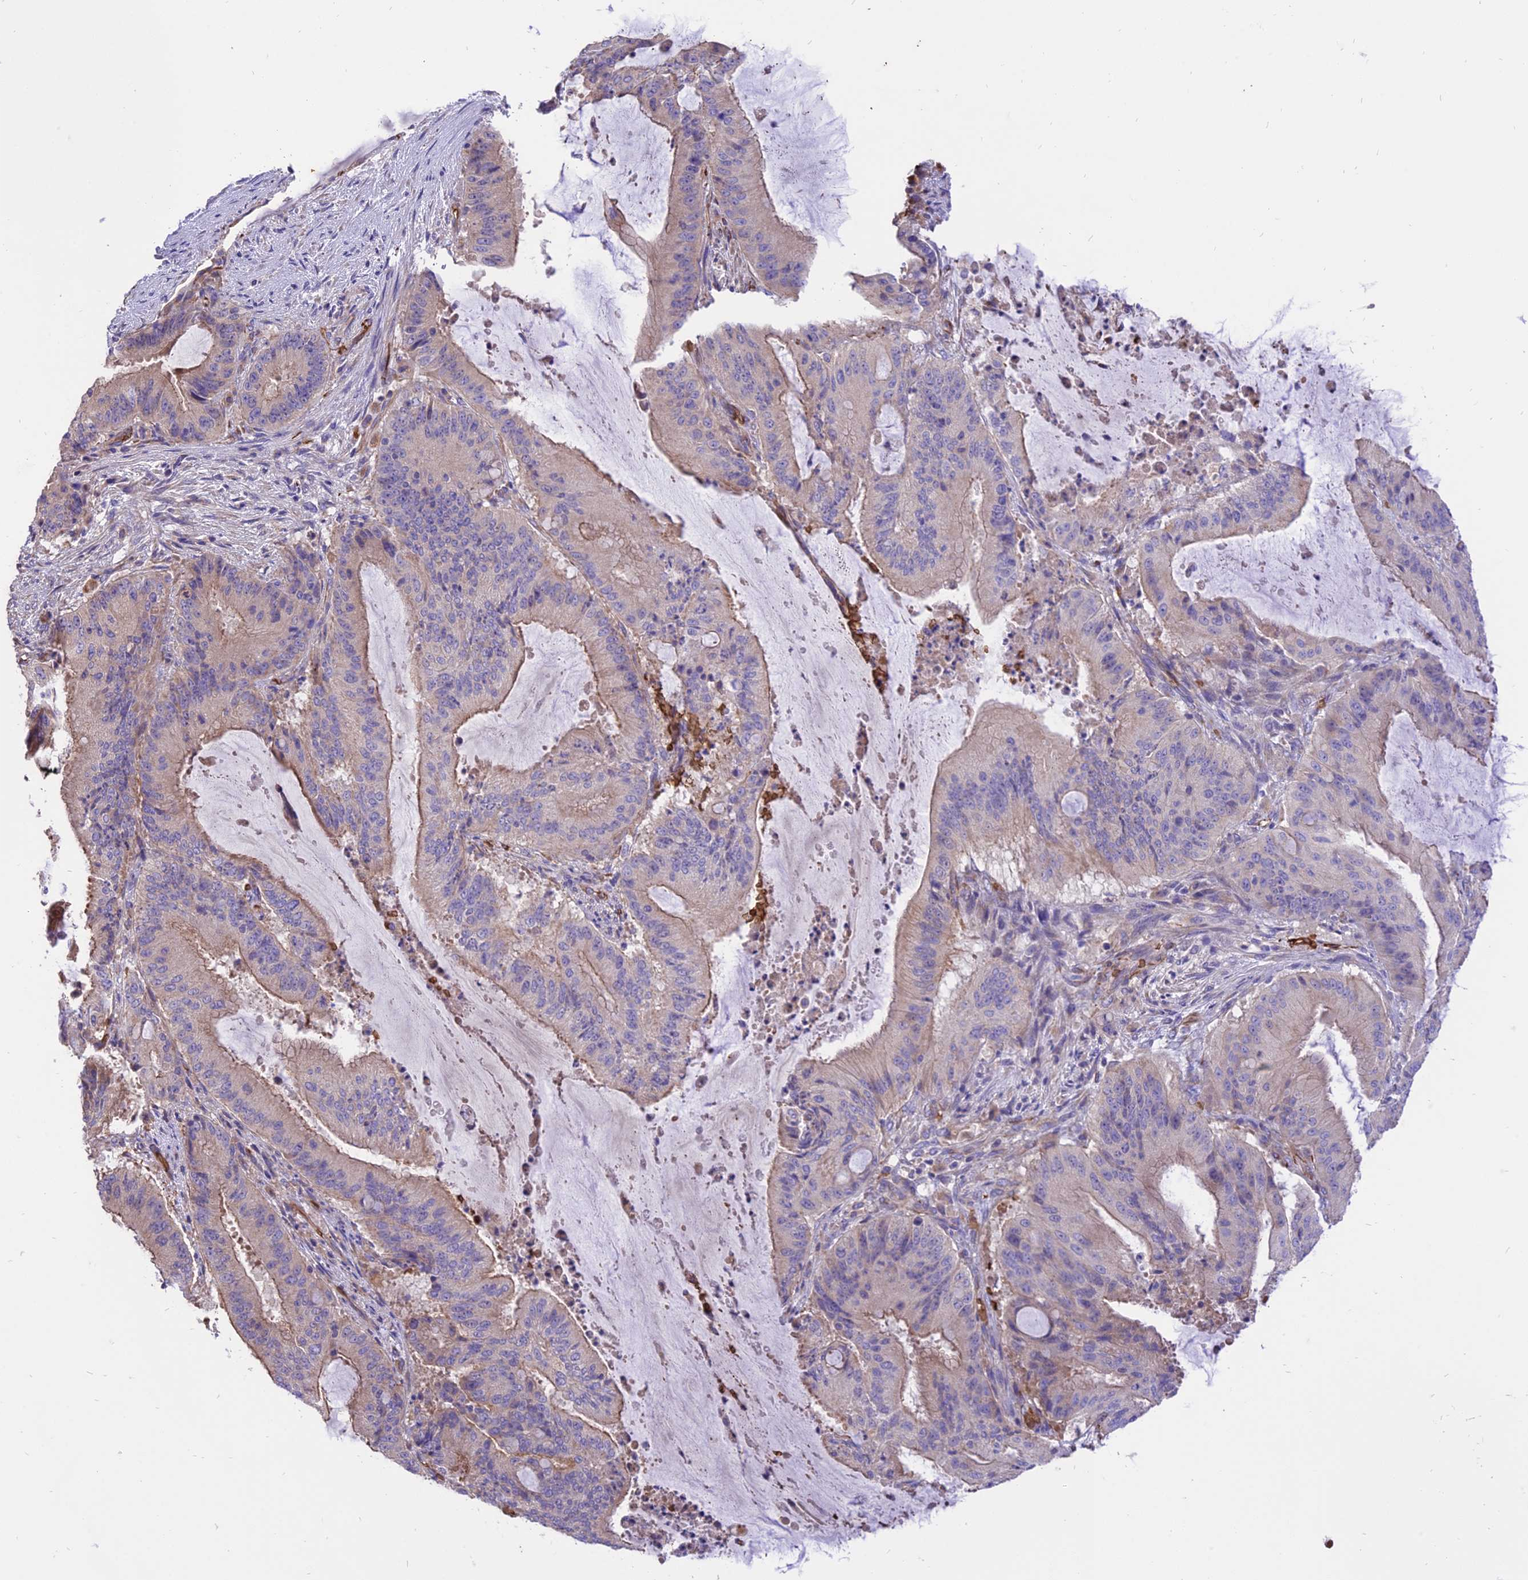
{"staining": {"intensity": "weak", "quantity": "25%-75%", "location": "cytoplasmic/membranous"}, "tissue": "liver cancer", "cell_type": "Tumor cells", "image_type": "cancer", "snomed": [{"axis": "morphology", "description": "Normal tissue, NOS"}, {"axis": "morphology", "description": "Cholangiocarcinoma"}, {"axis": "topography", "description": "Liver"}, {"axis": "topography", "description": "Peripheral nerve tissue"}], "caption": "Protein staining by immunohistochemistry demonstrates weak cytoplasmic/membranous expression in approximately 25%-75% of tumor cells in liver cancer (cholangiocarcinoma).", "gene": "TTC4", "patient": {"sex": "female", "age": 73}}